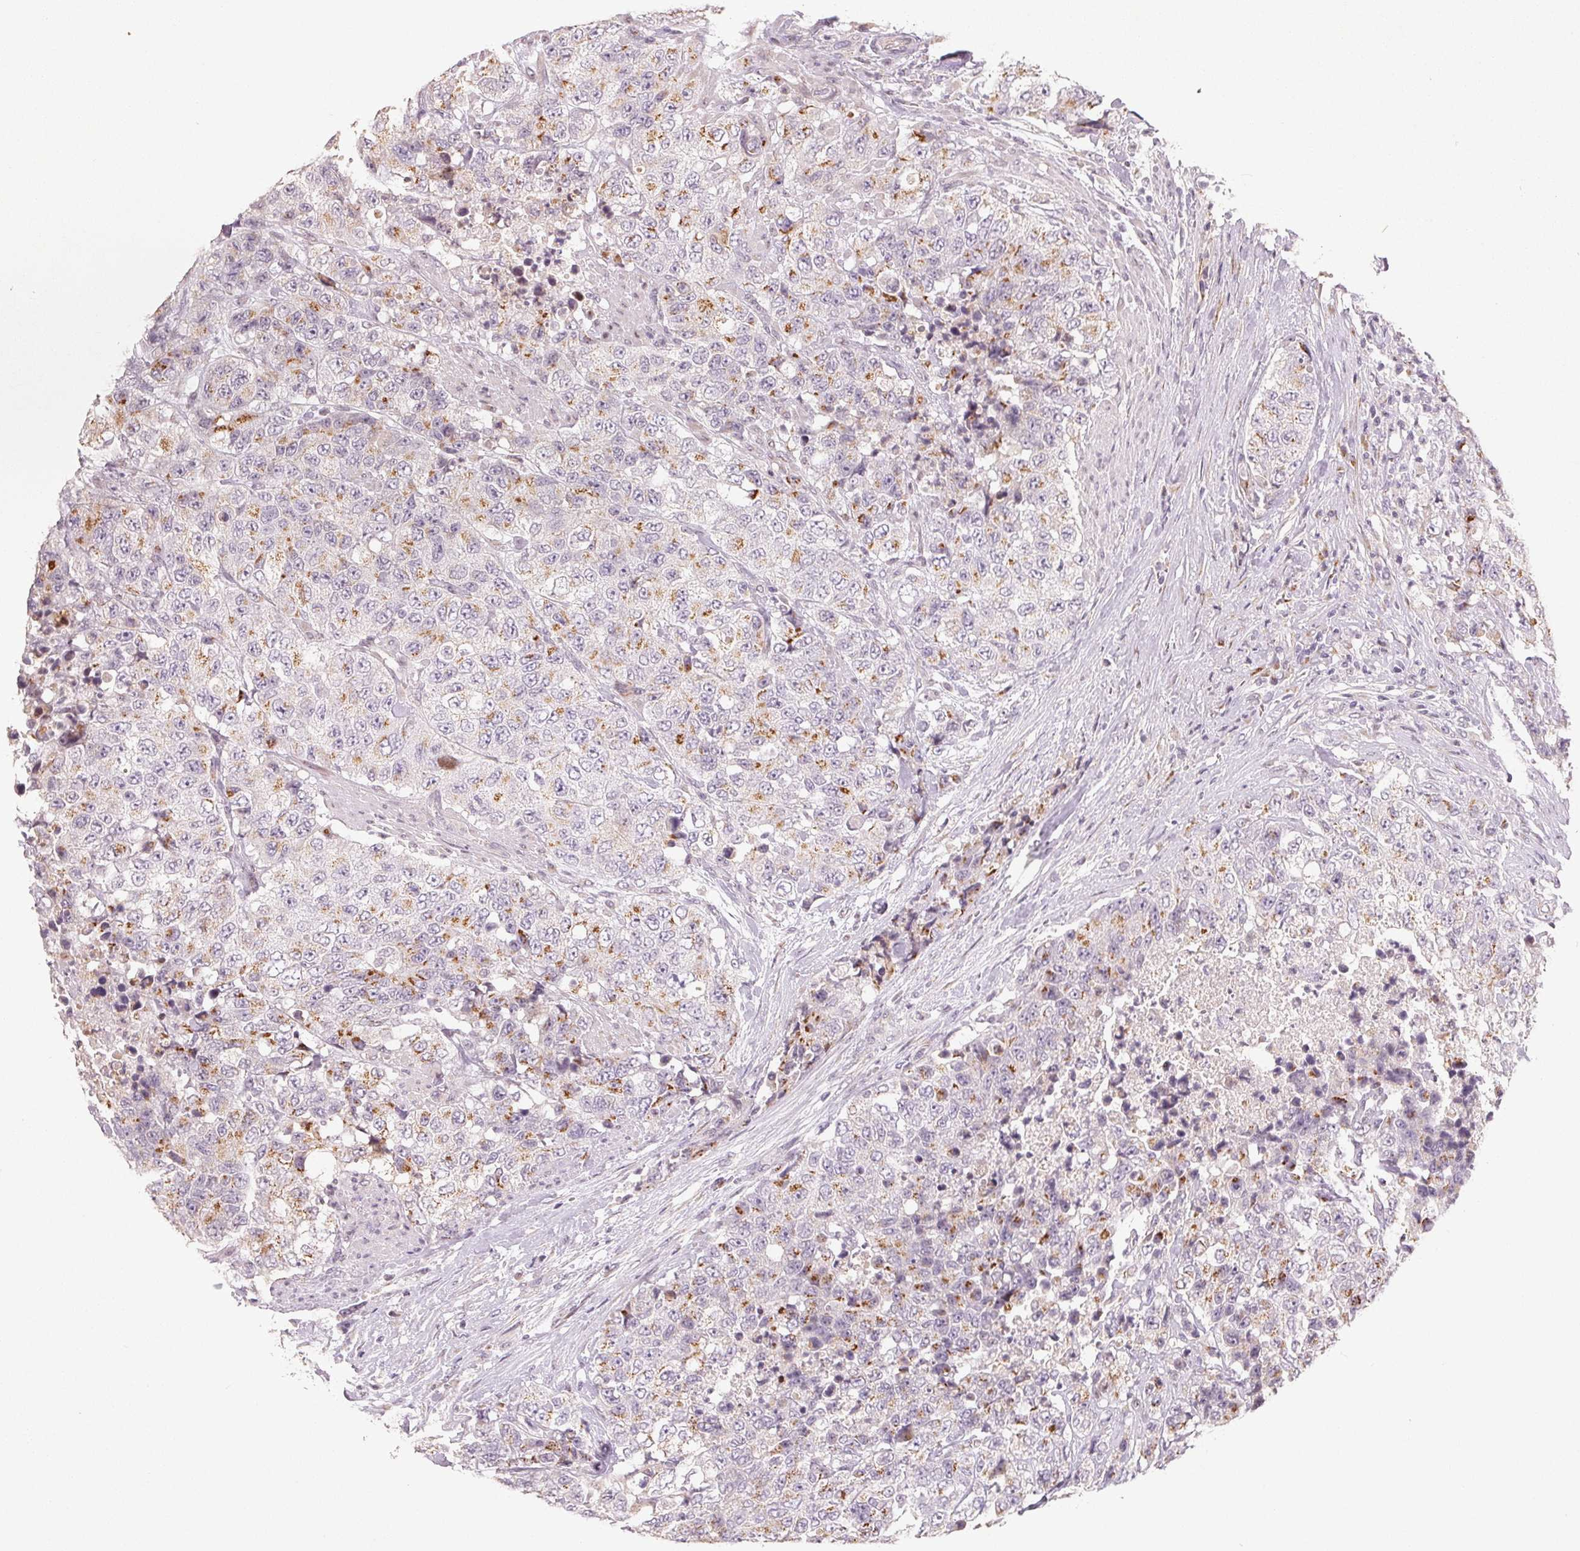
{"staining": {"intensity": "moderate", "quantity": "25%-75%", "location": "cytoplasmic/membranous"}, "tissue": "urothelial cancer", "cell_type": "Tumor cells", "image_type": "cancer", "snomed": [{"axis": "morphology", "description": "Urothelial carcinoma, High grade"}, {"axis": "topography", "description": "Urinary bladder"}], "caption": "This is an image of immunohistochemistry staining of high-grade urothelial carcinoma, which shows moderate staining in the cytoplasmic/membranous of tumor cells.", "gene": "TMSB15B", "patient": {"sex": "female", "age": 78}}